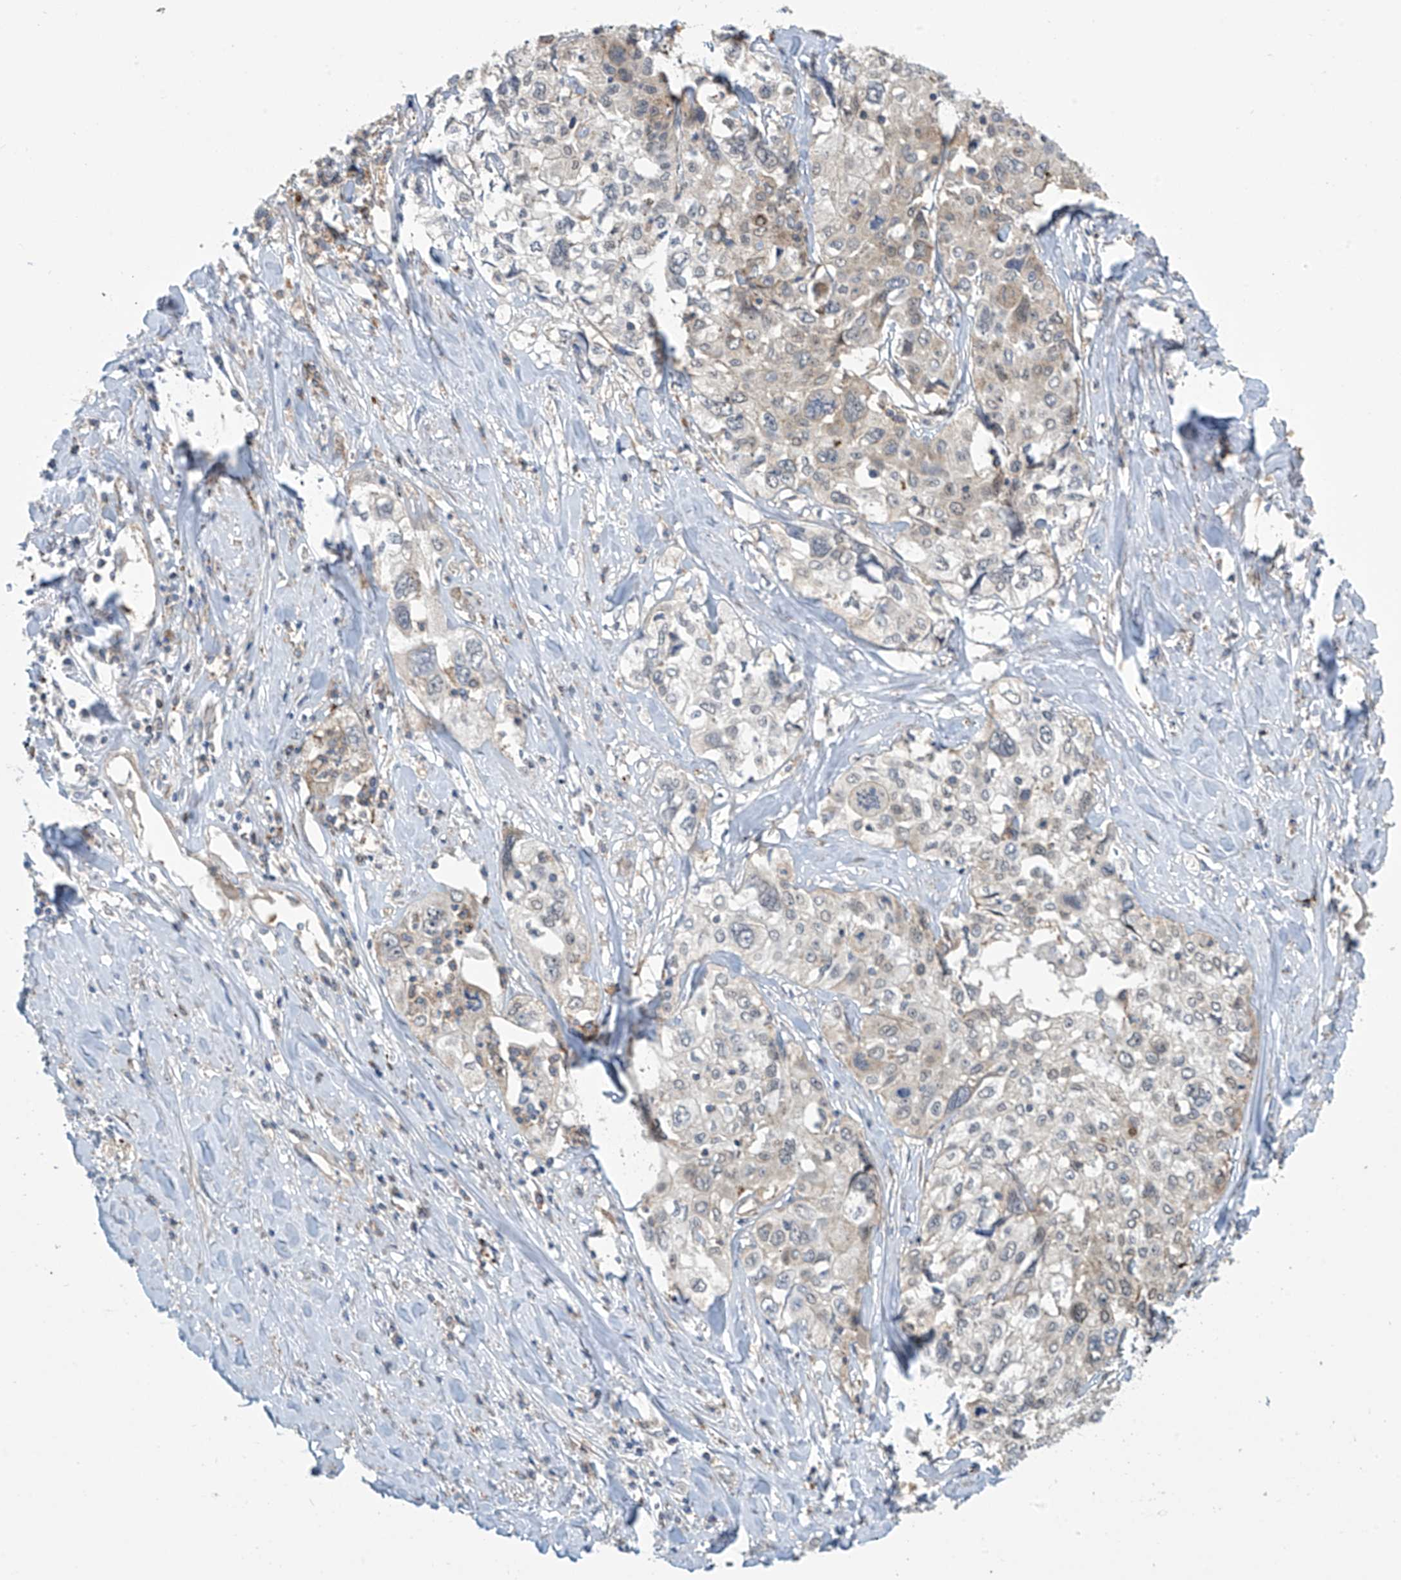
{"staining": {"intensity": "negative", "quantity": "none", "location": "none"}, "tissue": "cervical cancer", "cell_type": "Tumor cells", "image_type": "cancer", "snomed": [{"axis": "morphology", "description": "Squamous cell carcinoma, NOS"}, {"axis": "topography", "description": "Cervix"}], "caption": "Tumor cells show no significant staining in cervical squamous cell carcinoma. The staining was performed using DAB (3,3'-diaminobenzidine) to visualize the protein expression in brown, while the nuclei were stained in blue with hematoxylin (Magnification: 20x).", "gene": "IBA57", "patient": {"sex": "female", "age": 31}}